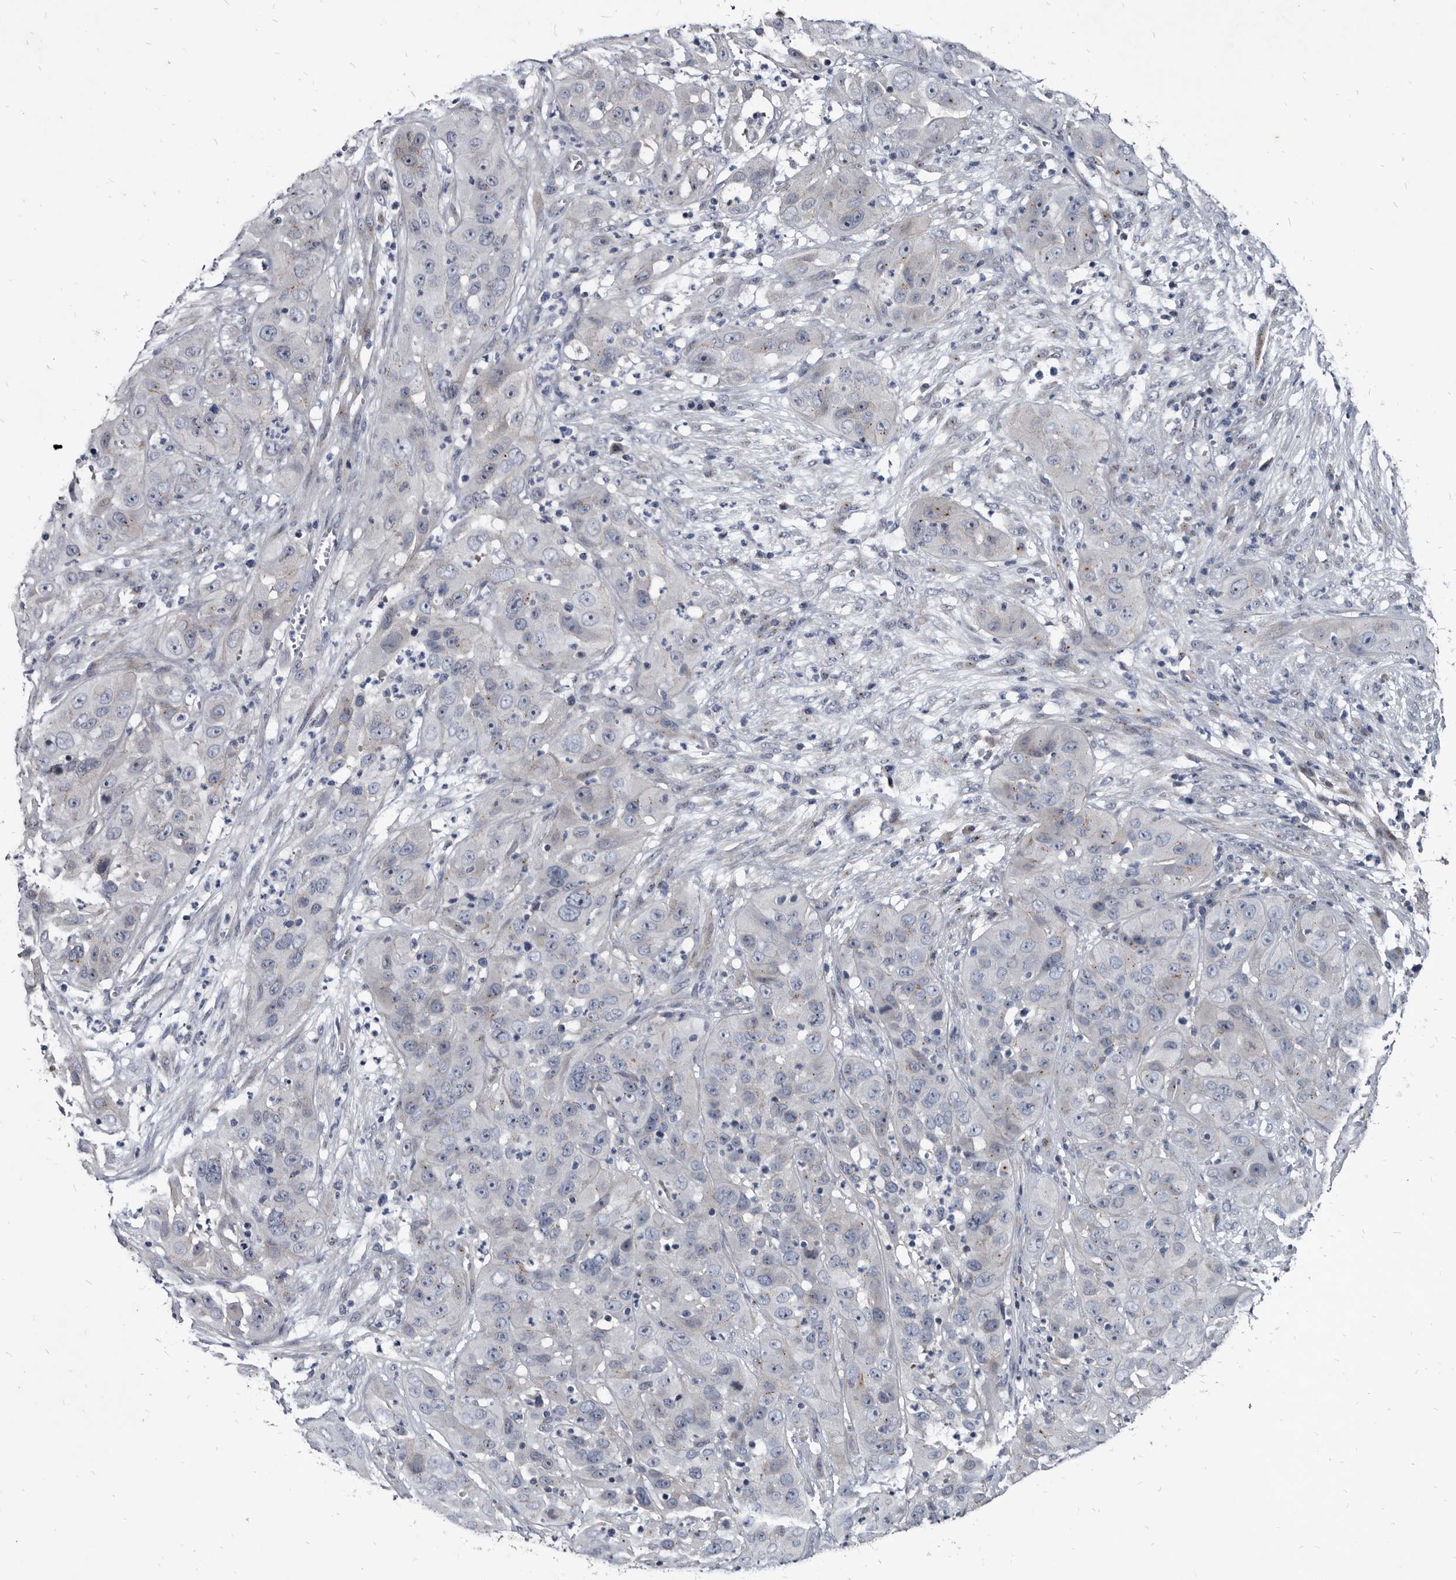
{"staining": {"intensity": "negative", "quantity": "none", "location": "none"}, "tissue": "cervical cancer", "cell_type": "Tumor cells", "image_type": "cancer", "snomed": [{"axis": "morphology", "description": "Squamous cell carcinoma, NOS"}, {"axis": "topography", "description": "Cervix"}], "caption": "A high-resolution photomicrograph shows IHC staining of cervical cancer (squamous cell carcinoma), which reveals no significant positivity in tumor cells.", "gene": "PRSS8", "patient": {"sex": "female", "age": 32}}